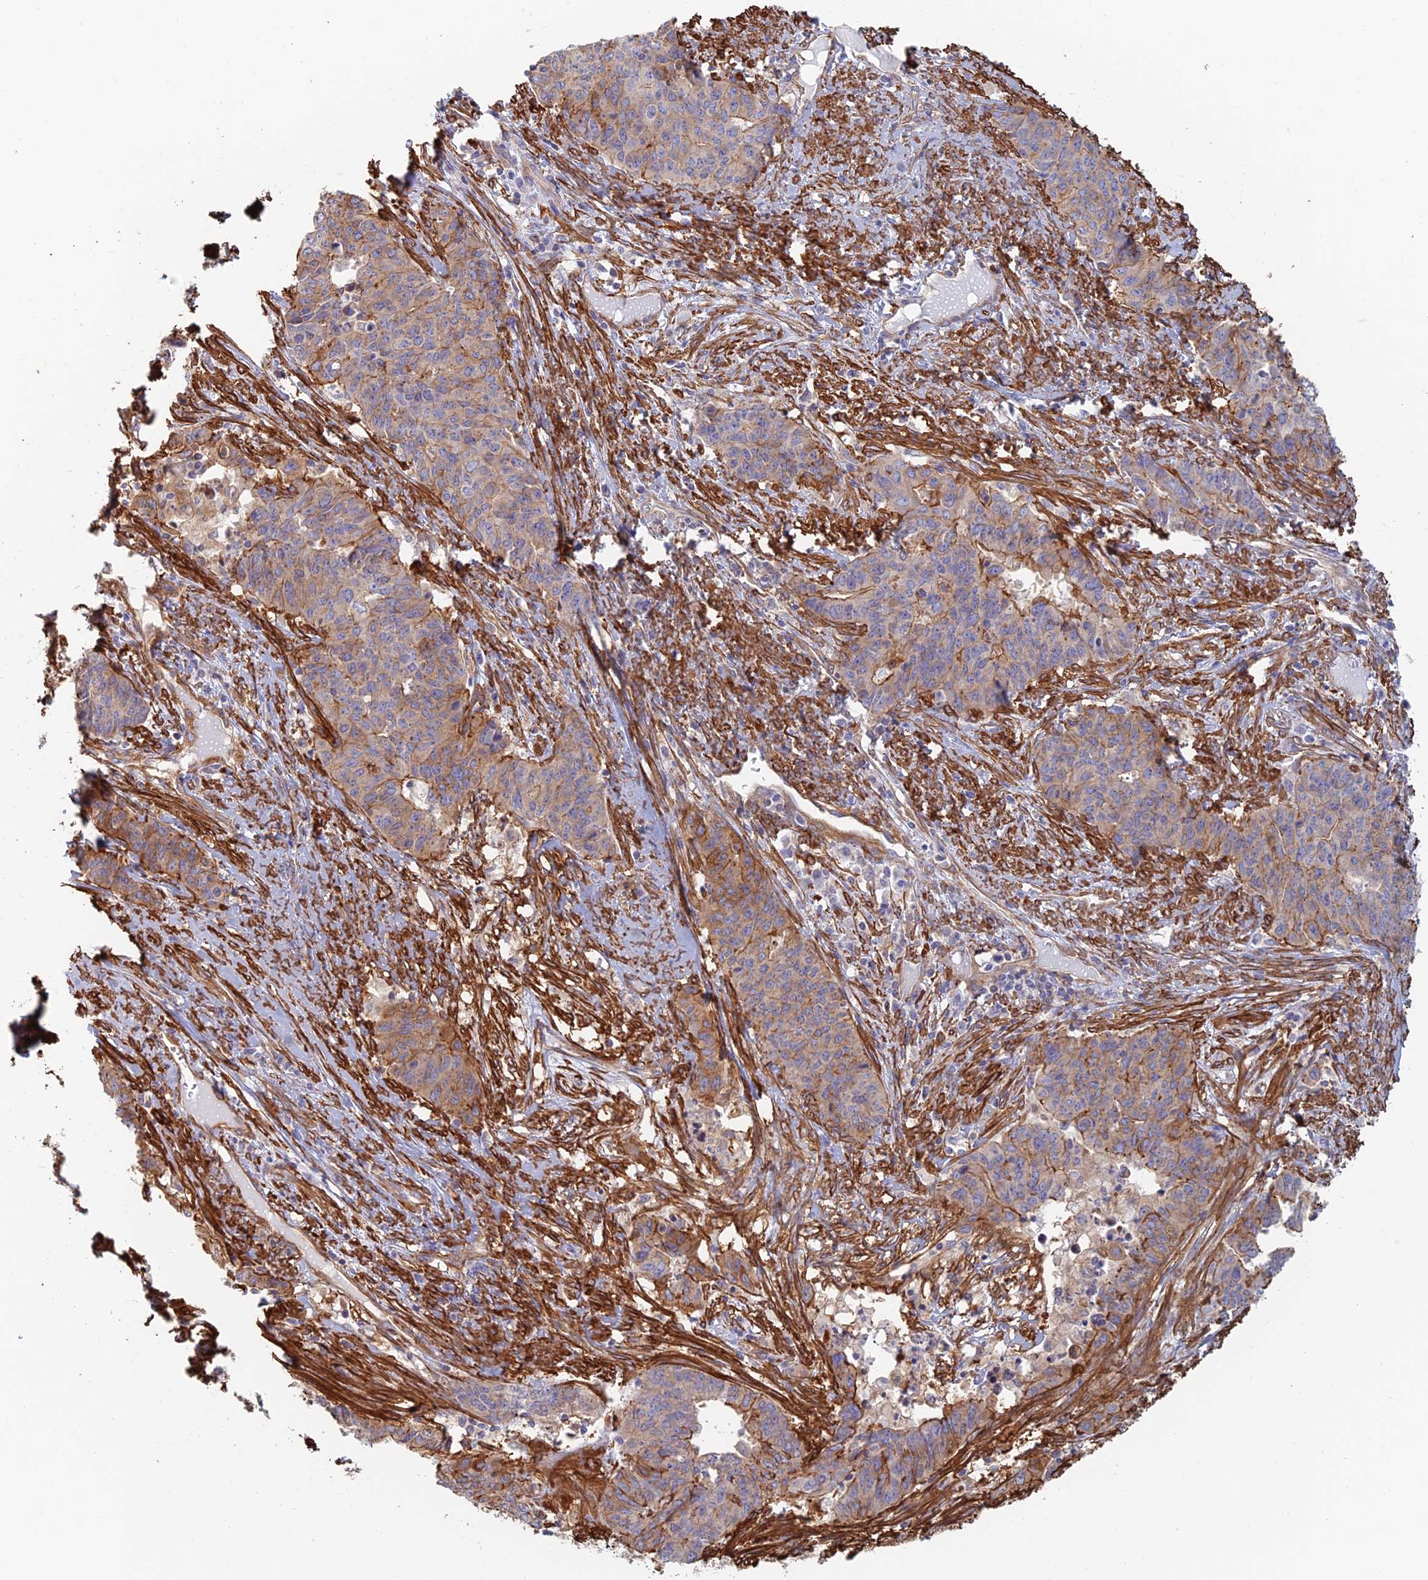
{"staining": {"intensity": "moderate", "quantity": "<25%", "location": "cytoplasmic/membranous"}, "tissue": "endometrial cancer", "cell_type": "Tumor cells", "image_type": "cancer", "snomed": [{"axis": "morphology", "description": "Adenocarcinoma, NOS"}, {"axis": "topography", "description": "Endometrium"}], "caption": "DAB (3,3'-diaminobenzidine) immunohistochemical staining of human endometrial adenocarcinoma reveals moderate cytoplasmic/membranous protein expression in about <25% of tumor cells.", "gene": "PAK4", "patient": {"sex": "female", "age": 59}}